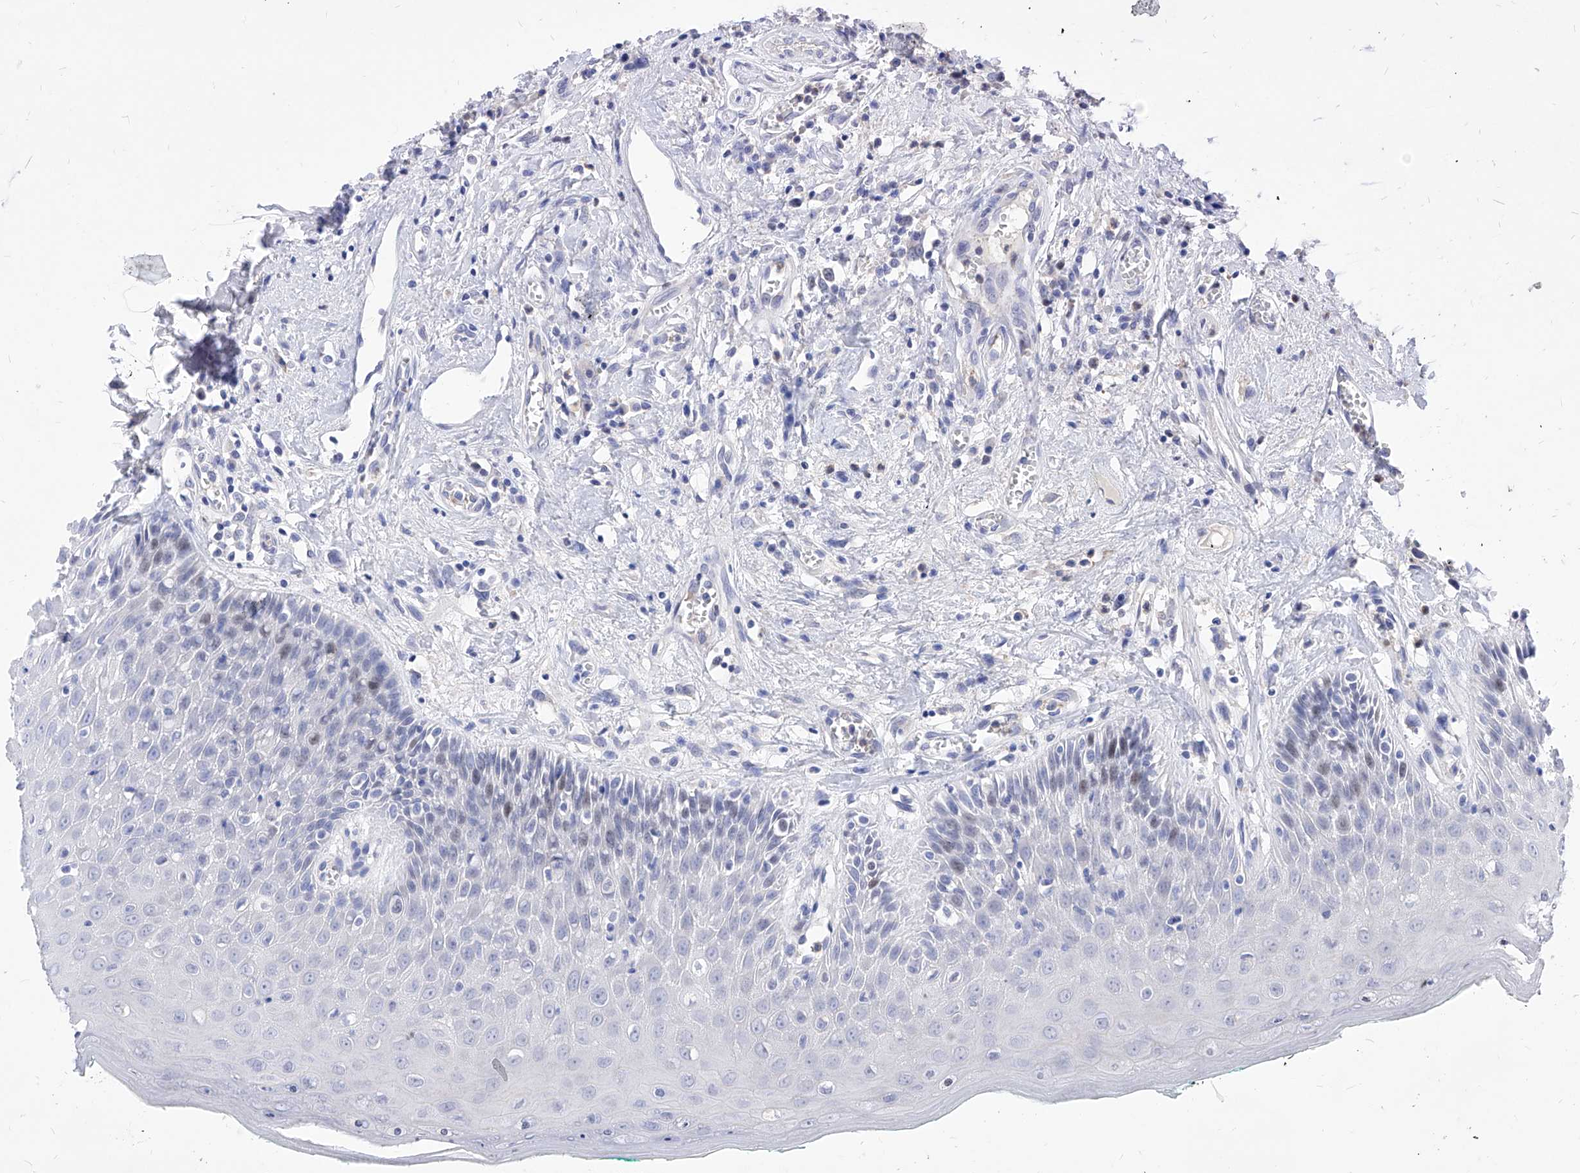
{"staining": {"intensity": "negative", "quantity": "none", "location": "none"}, "tissue": "oral mucosa", "cell_type": "Squamous epithelial cells", "image_type": "normal", "snomed": [{"axis": "morphology", "description": "Normal tissue, NOS"}, {"axis": "topography", "description": "Oral tissue"}], "caption": "Human oral mucosa stained for a protein using IHC shows no positivity in squamous epithelial cells.", "gene": "VAX1", "patient": {"sex": "female", "age": 70}}